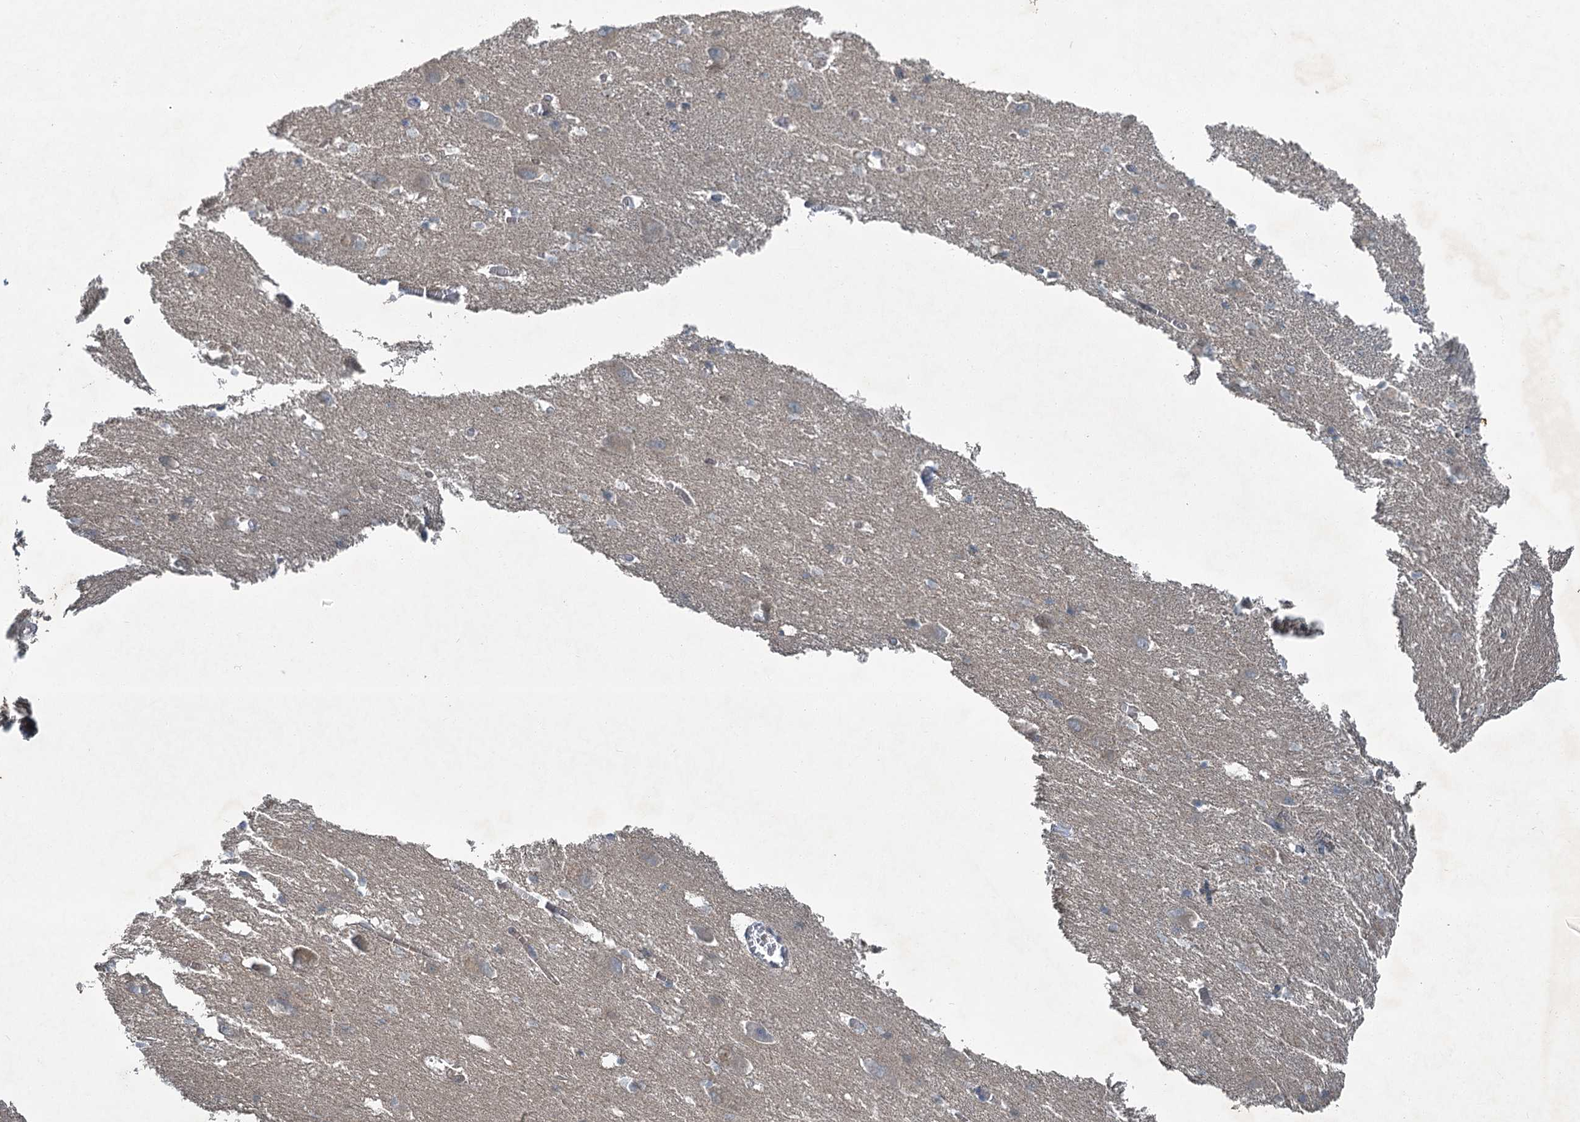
{"staining": {"intensity": "negative", "quantity": "none", "location": "none"}, "tissue": "caudate", "cell_type": "Glial cells", "image_type": "normal", "snomed": [{"axis": "morphology", "description": "Normal tissue, NOS"}, {"axis": "topography", "description": "Lateral ventricle wall"}], "caption": "This is an immunohistochemistry (IHC) histopathology image of unremarkable caudate. There is no staining in glial cells.", "gene": "AXL", "patient": {"sex": "male", "age": 37}}